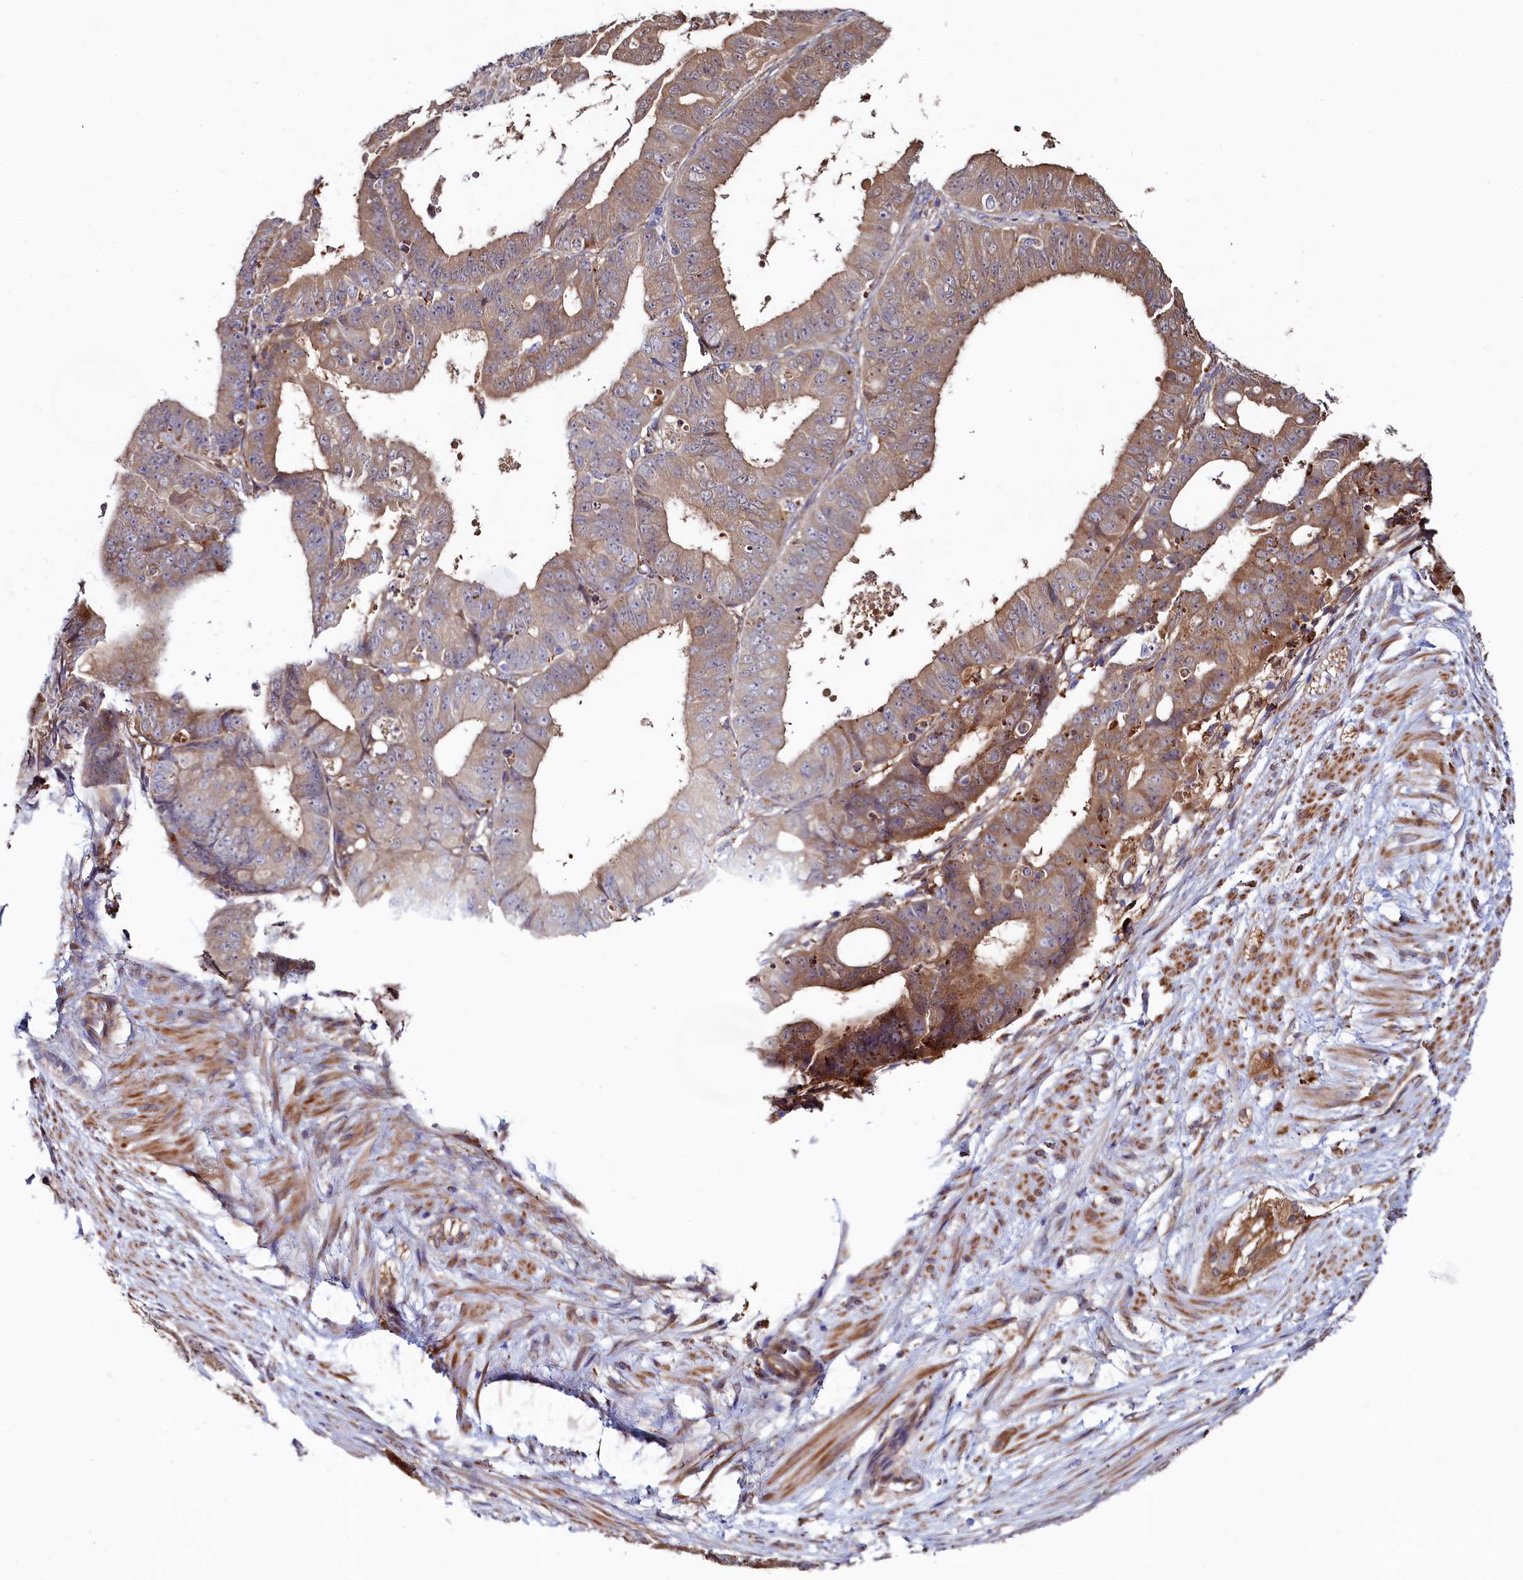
{"staining": {"intensity": "moderate", "quantity": "25%-75%", "location": "cytoplasmic/membranous"}, "tissue": "ovarian cancer", "cell_type": "Tumor cells", "image_type": "cancer", "snomed": [{"axis": "morphology", "description": "Carcinoma, endometroid"}, {"axis": "topography", "description": "Appendix"}, {"axis": "topography", "description": "Ovary"}], "caption": "Ovarian endometroid carcinoma was stained to show a protein in brown. There is medium levels of moderate cytoplasmic/membranous positivity in about 25%-75% of tumor cells. (DAB IHC with brightfield microscopy, high magnification).", "gene": "ASTE1", "patient": {"sex": "female", "age": 42}}